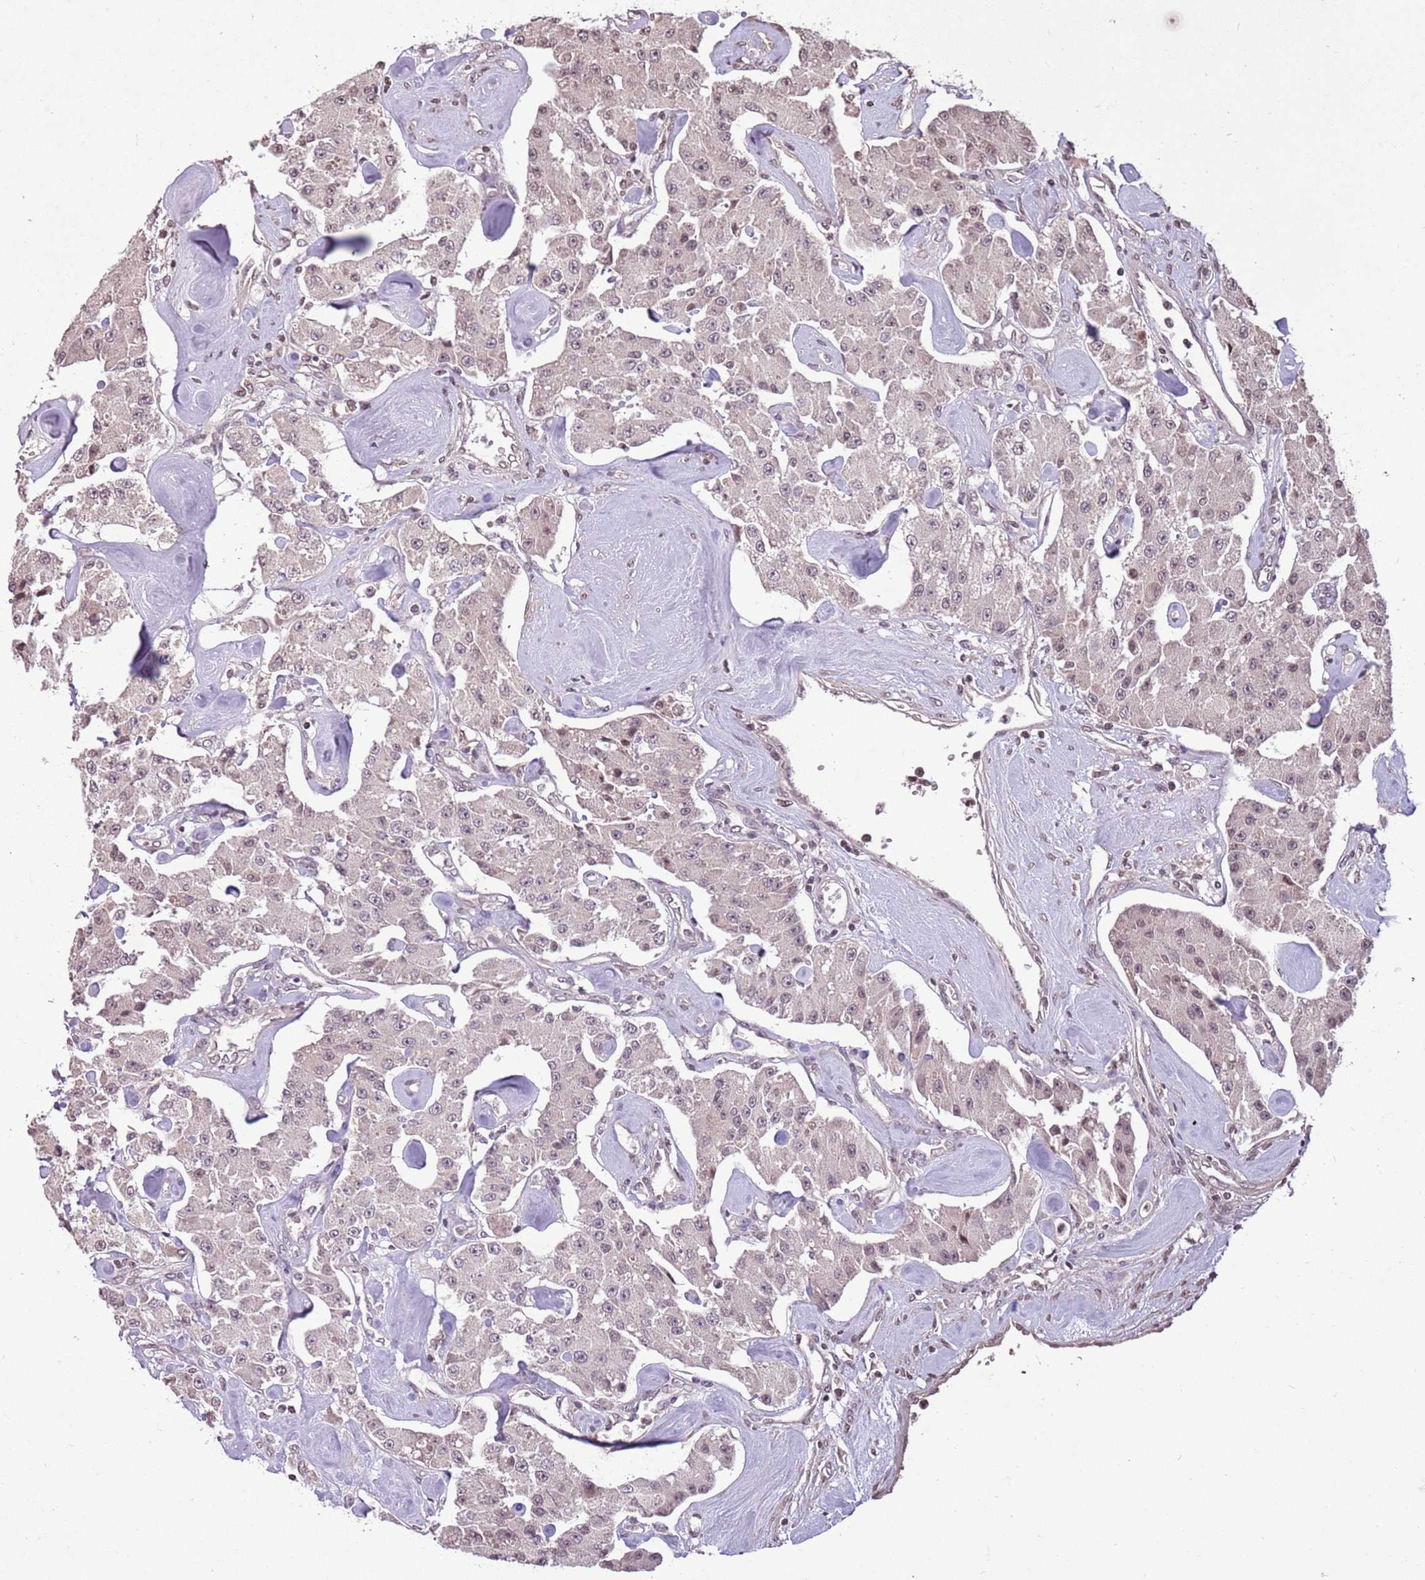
{"staining": {"intensity": "weak", "quantity": "<25%", "location": "nuclear"}, "tissue": "carcinoid", "cell_type": "Tumor cells", "image_type": "cancer", "snomed": [{"axis": "morphology", "description": "Carcinoid, malignant, NOS"}, {"axis": "topography", "description": "Pancreas"}], "caption": "Protein analysis of carcinoid reveals no significant expression in tumor cells.", "gene": "CAPN9", "patient": {"sex": "male", "age": 41}}